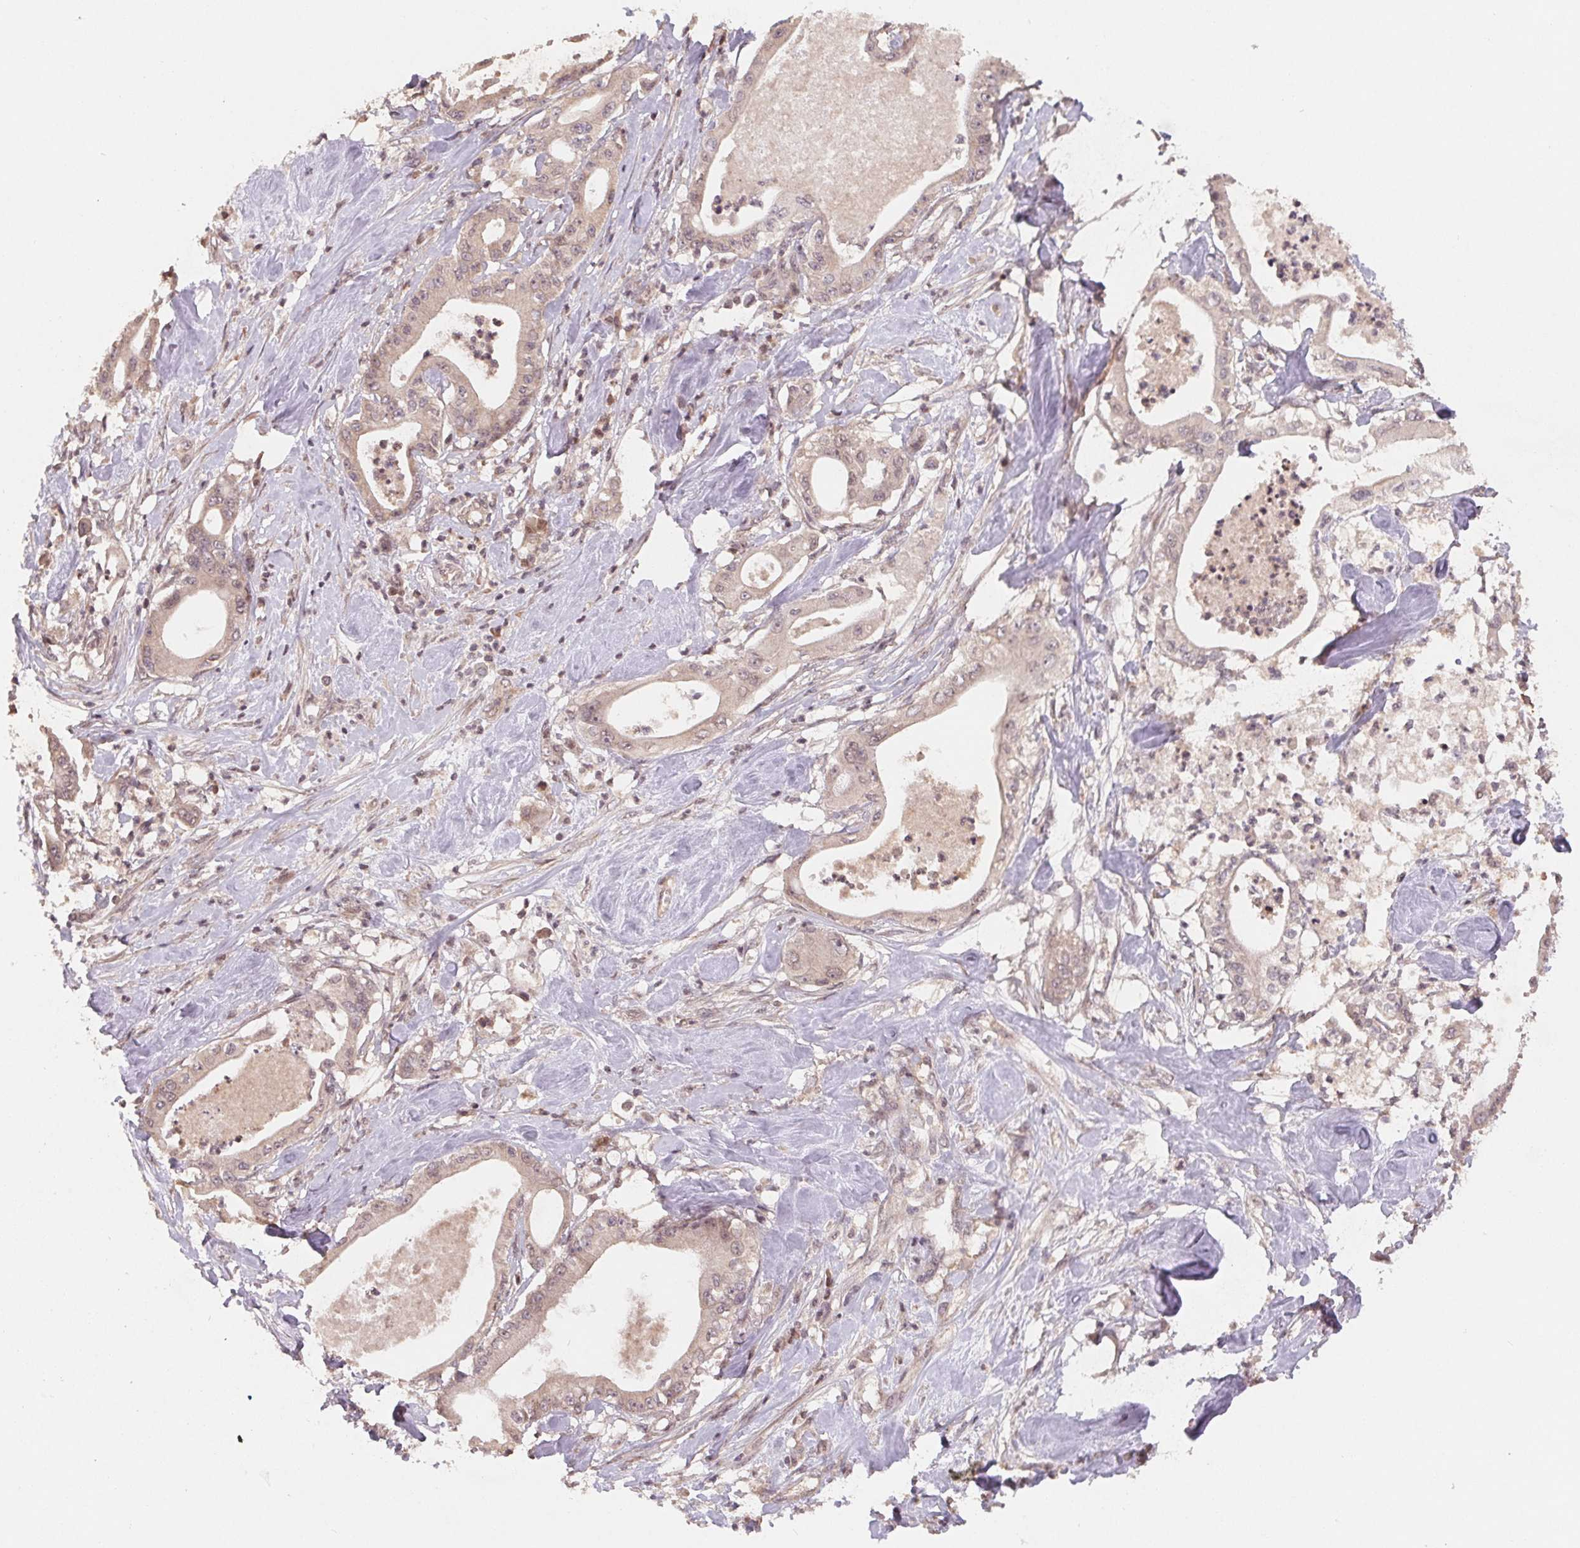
{"staining": {"intensity": "weak", "quantity": "25%-75%", "location": "cytoplasmic/membranous"}, "tissue": "pancreatic cancer", "cell_type": "Tumor cells", "image_type": "cancer", "snomed": [{"axis": "morphology", "description": "Adenocarcinoma, NOS"}, {"axis": "topography", "description": "Pancreas"}], "caption": "Pancreatic cancer stained with DAB (3,3'-diaminobenzidine) immunohistochemistry (IHC) reveals low levels of weak cytoplasmic/membranous expression in approximately 25%-75% of tumor cells. The staining was performed using DAB to visualize the protein expression in brown, while the nuclei were stained in blue with hematoxylin (Magnification: 20x).", "gene": "HMGN3", "patient": {"sex": "male", "age": 71}}